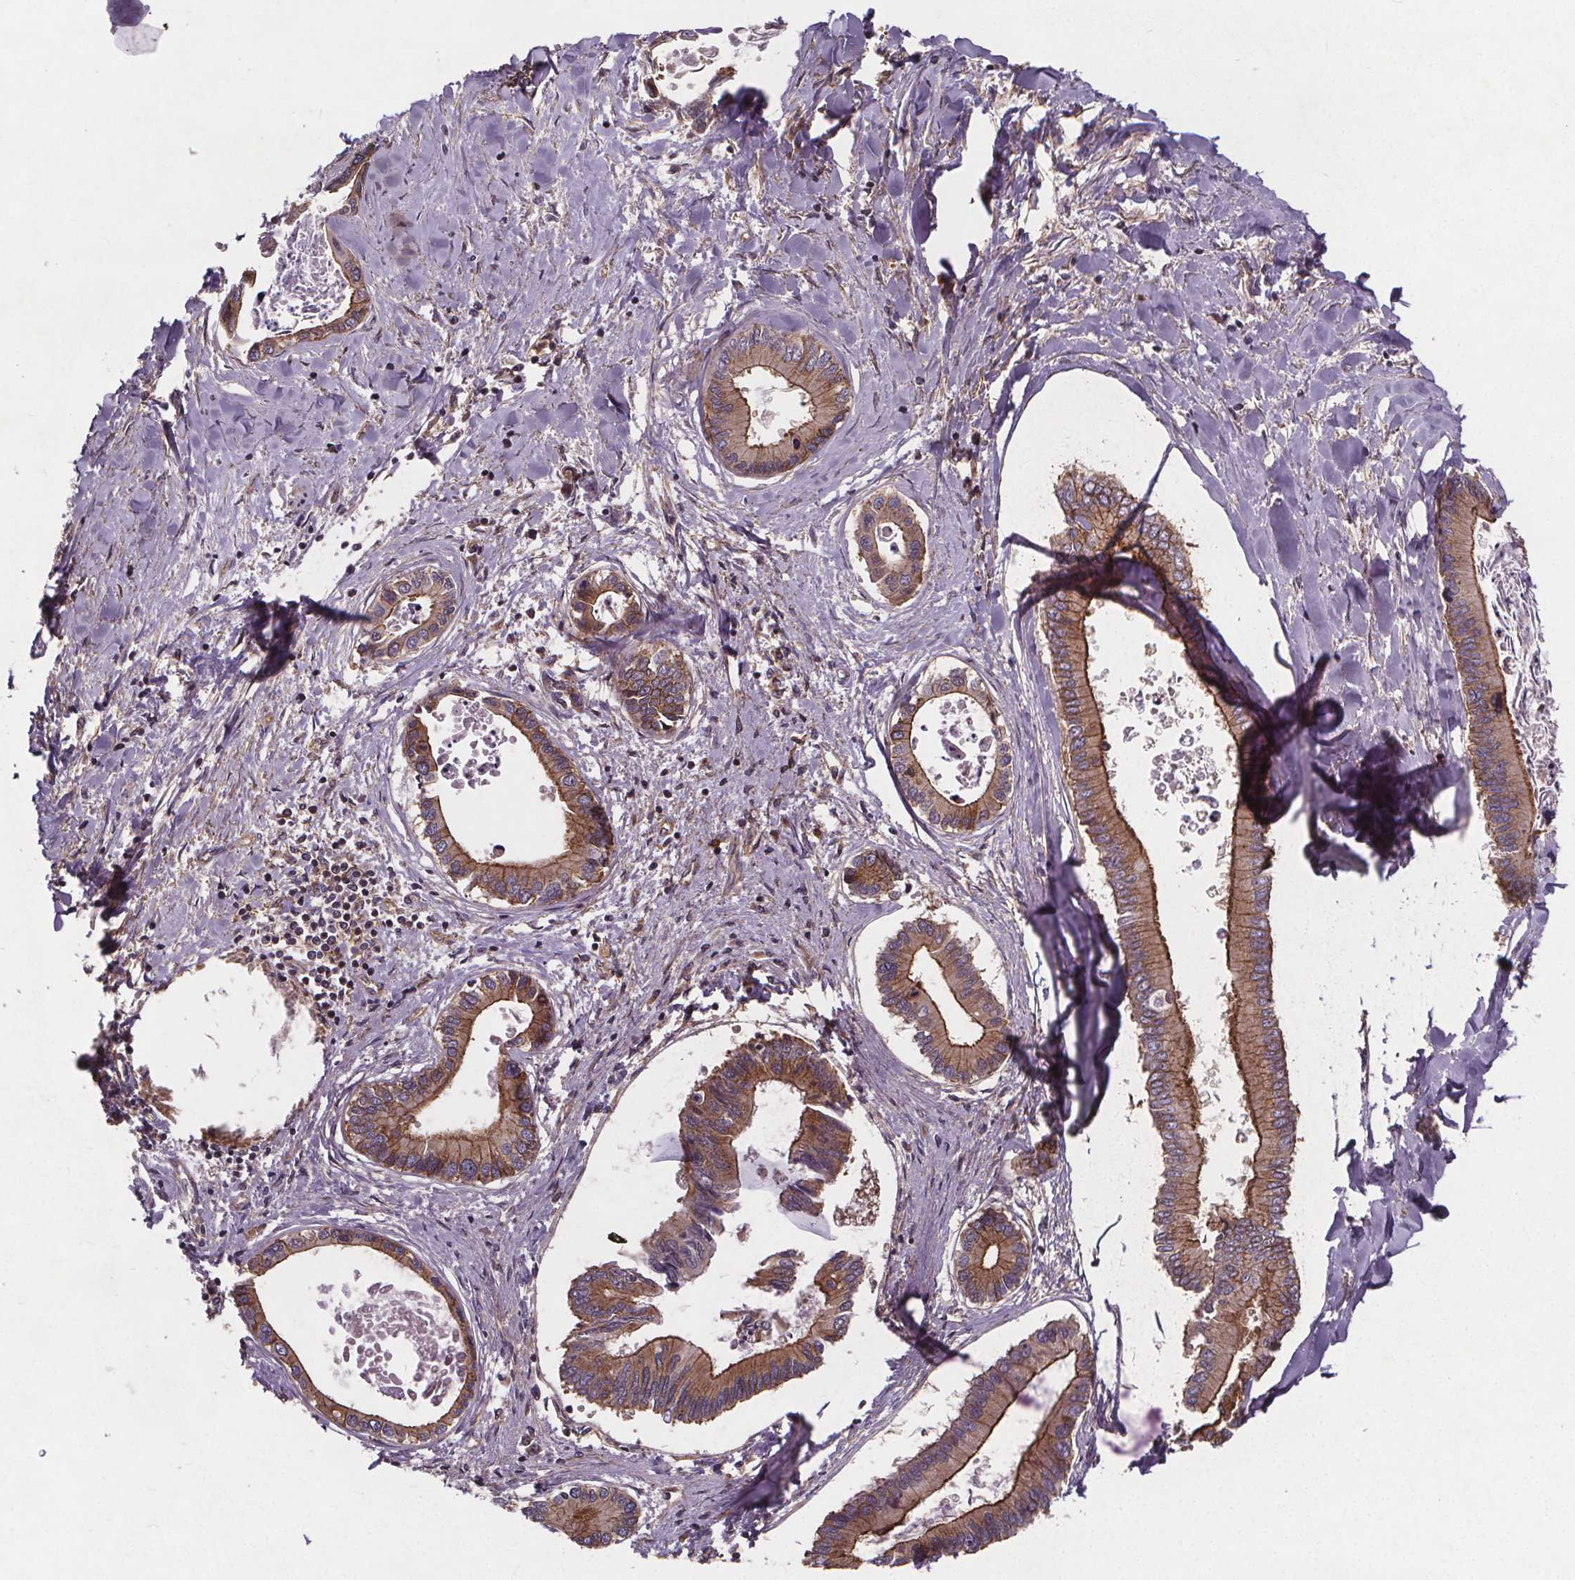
{"staining": {"intensity": "moderate", "quantity": ">75%", "location": "cytoplasmic/membranous"}, "tissue": "liver cancer", "cell_type": "Tumor cells", "image_type": "cancer", "snomed": [{"axis": "morphology", "description": "Cholangiocarcinoma"}, {"axis": "topography", "description": "Liver"}], "caption": "Brown immunohistochemical staining in liver cancer (cholangiocarcinoma) demonstrates moderate cytoplasmic/membranous positivity in approximately >75% of tumor cells. (DAB (3,3'-diaminobenzidine) IHC with brightfield microscopy, high magnification).", "gene": "CLINT1", "patient": {"sex": "male", "age": 66}}